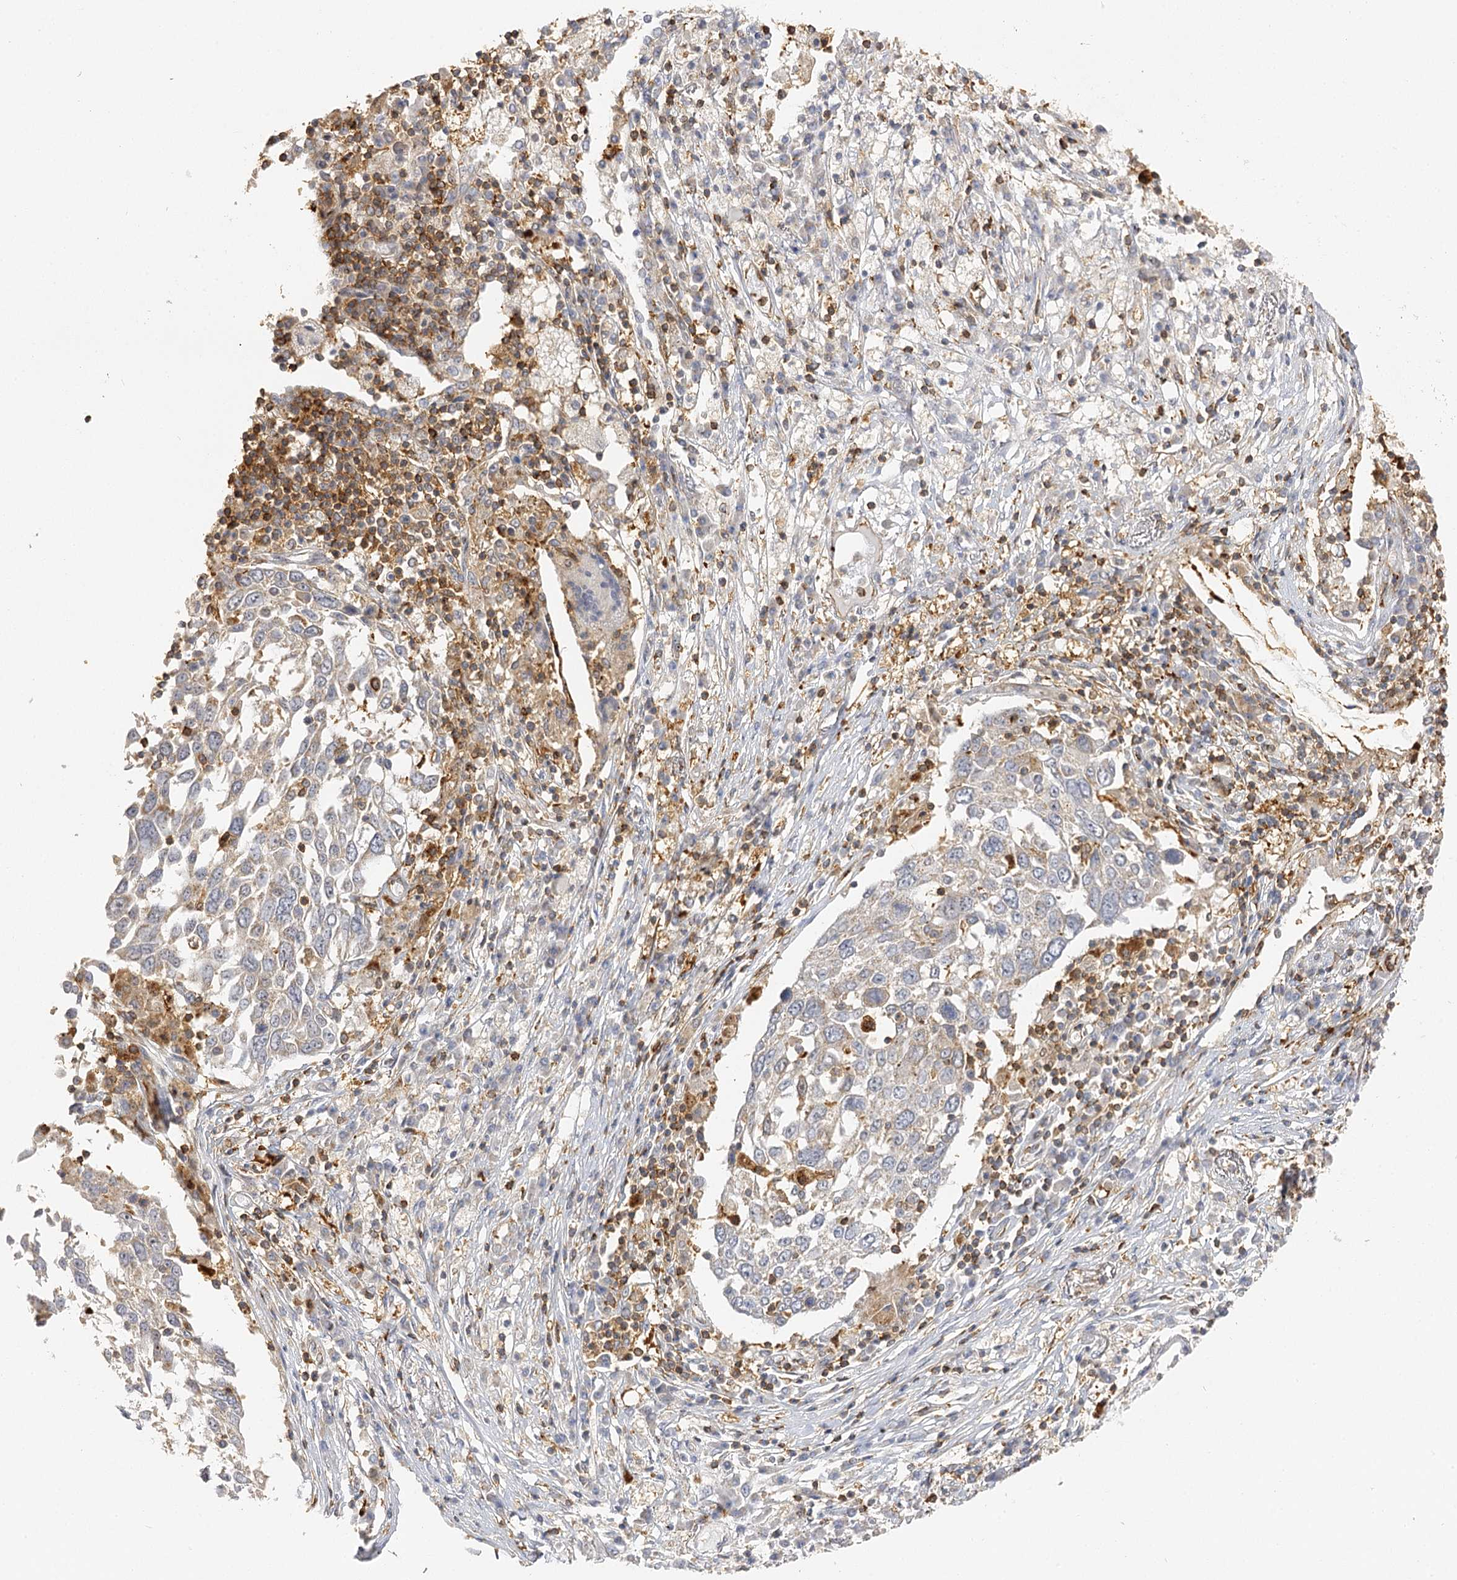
{"staining": {"intensity": "weak", "quantity": "<25%", "location": "cytoplasmic/membranous"}, "tissue": "lung cancer", "cell_type": "Tumor cells", "image_type": "cancer", "snomed": [{"axis": "morphology", "description": "Squamous cell carcinoma, NOS"}, {"axis": "topography", "description": "Lung"}], "caption": "The histopathology image displays no significant staining in tumor cells of squamous cell carcinoma (lung). (DAB immunohistochemistry (IHC), high magnification).", "gene": "SEC24B", "patient": {"sex": "male", "age": 65}}